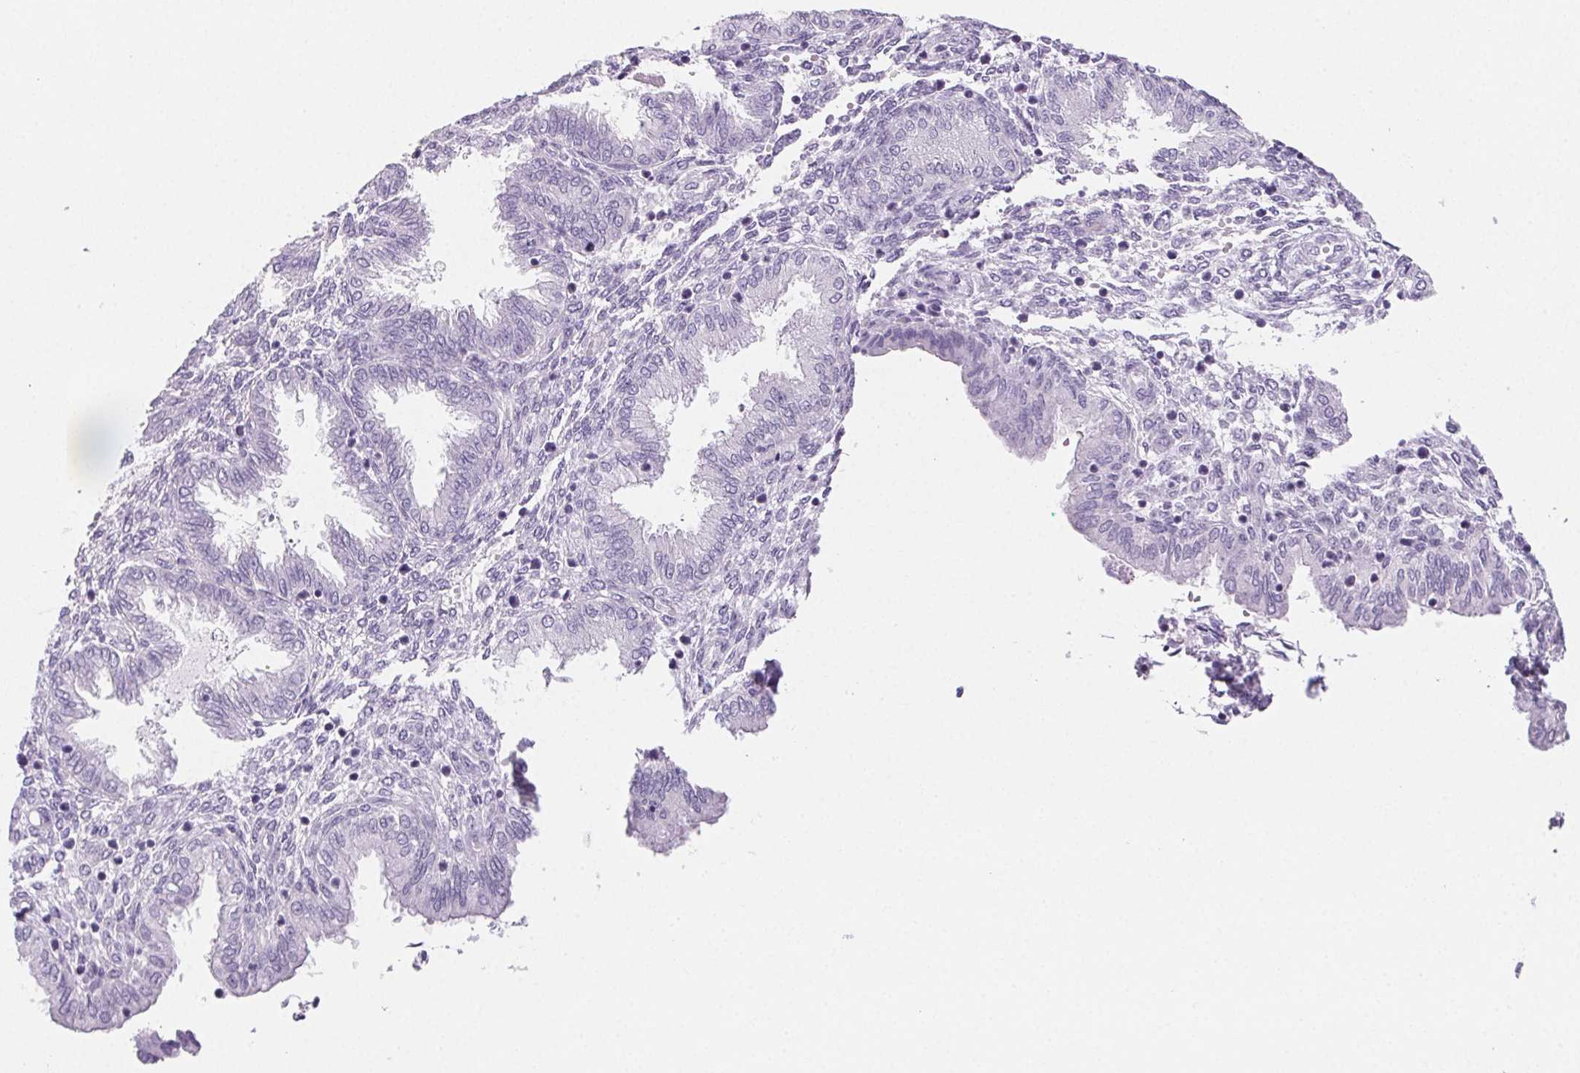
{"staining": {"intensity": "negative", "quantity": "none", "location": "none"}, "tissue": "endometrium", "cell_type": "Cells in endometrial stroma", "image_type": "normal", "snomed": [{"axis": "morphology", "description": "Normal tissue, NOS"}, {"axis": "topography", "description": "Endometrium"}], "caption": "This photomicrograph is of normal endometrium stained with immunohistochemistry to label a protein in brown with the nuclei are counter-stained blue. There is no positivity in cells in endometrial stroma.", "gene": "PRSS1", "patient": {"sex": "female", "age": 33}}